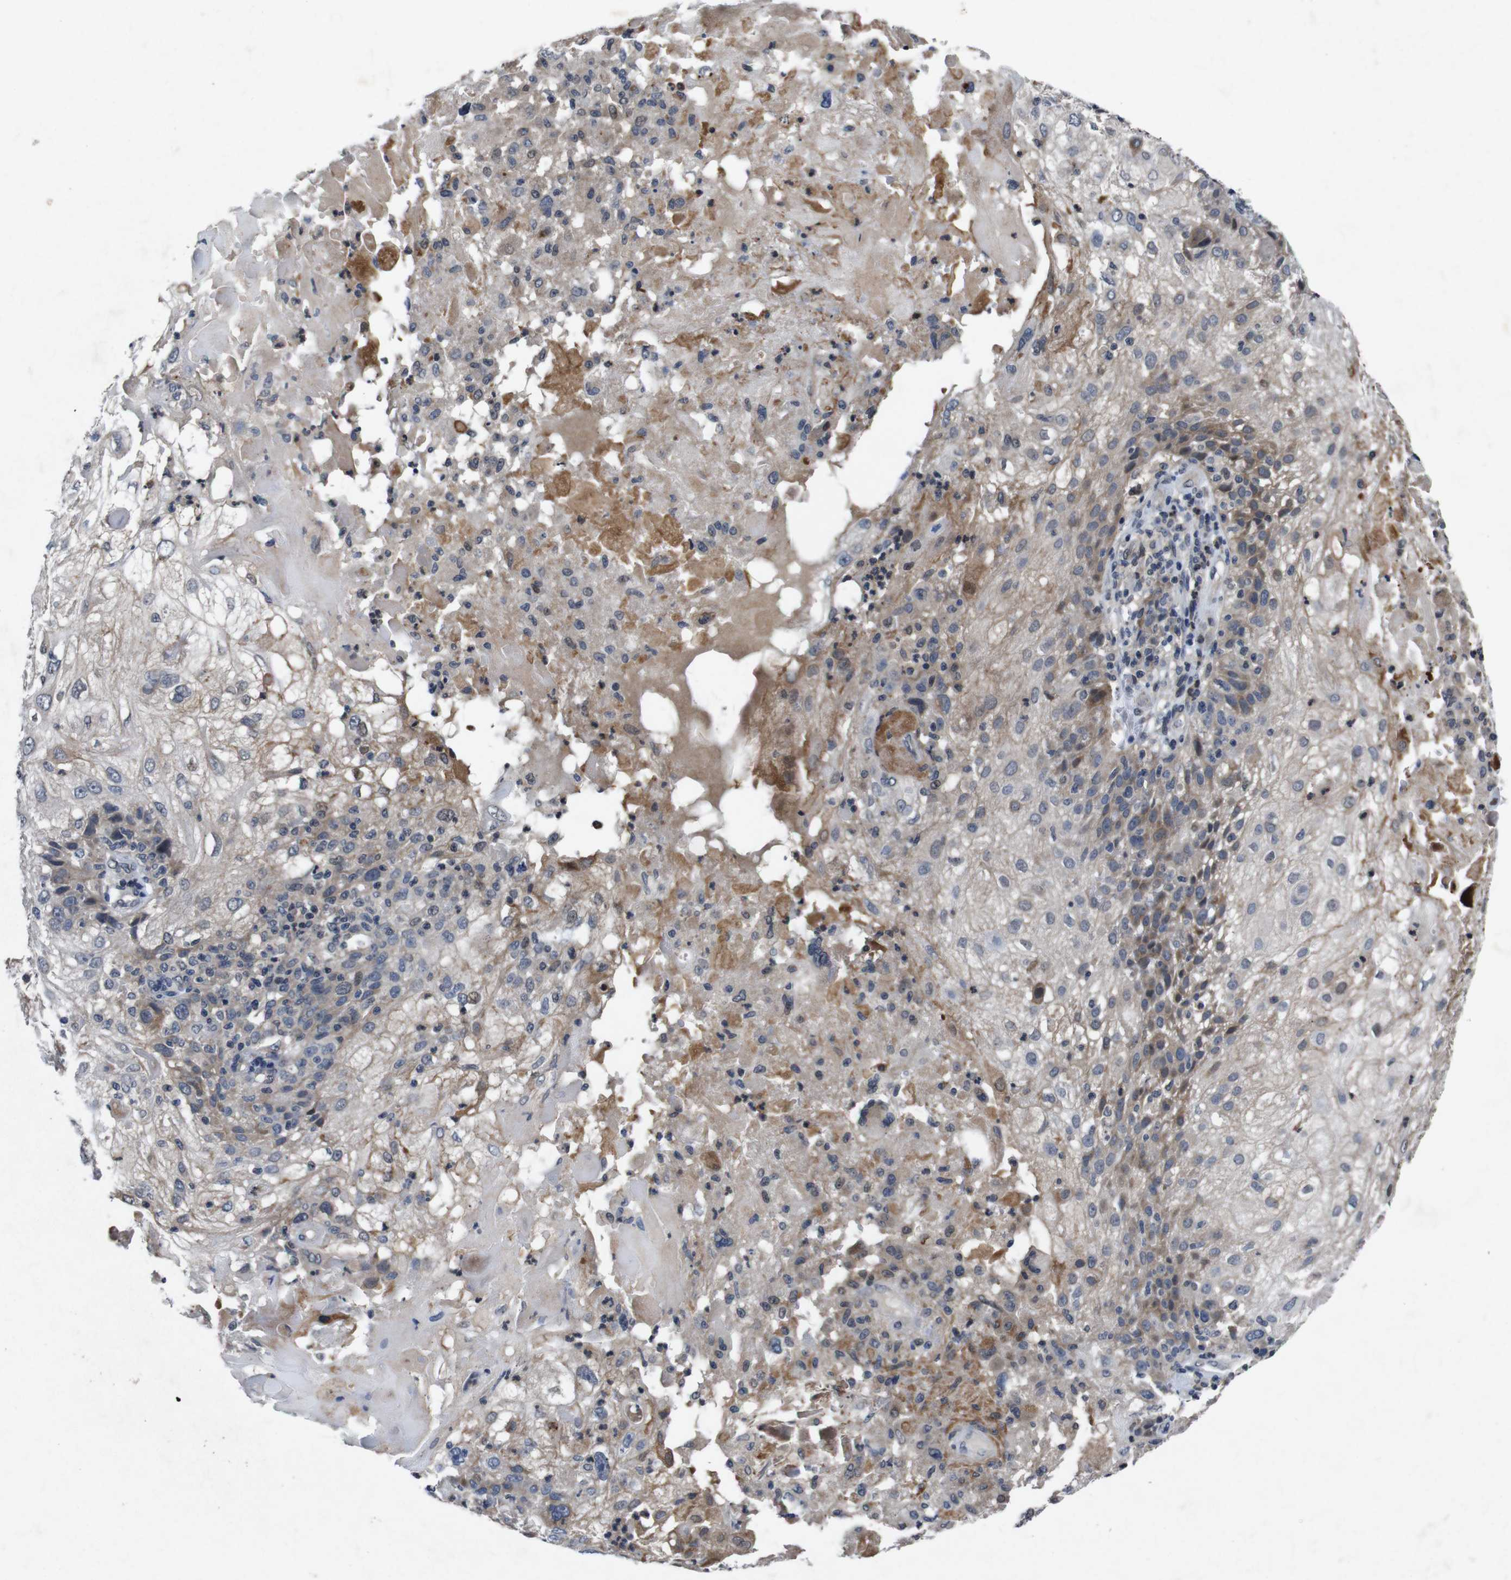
{"staining": {"intensity": "moderate", "quantity": "<25%", "location": "cytoplasmic/membranous"}, "tissue": "skin cancer", "cell_type": "Tumor cells", "image_type": "cancer", "snomed": [{"axis": "morphology", "description": "Normal tissue, NOS"}, {"axis": "morphology", "description": "Squamous cell carcinoma, NOS"}, {"axis": "topography", "description": "Skin"}], "caption": "A photomicrograph of skin squamous cell carcinoma stained for a protein displays moderate cytoplasmic/membranous brown staining in tumor cells. The protein of interest is shown in brown color, while the nuclei are stained blue.", "gene": "AKT3", "patient": {"sex": "female", "age": 83}}